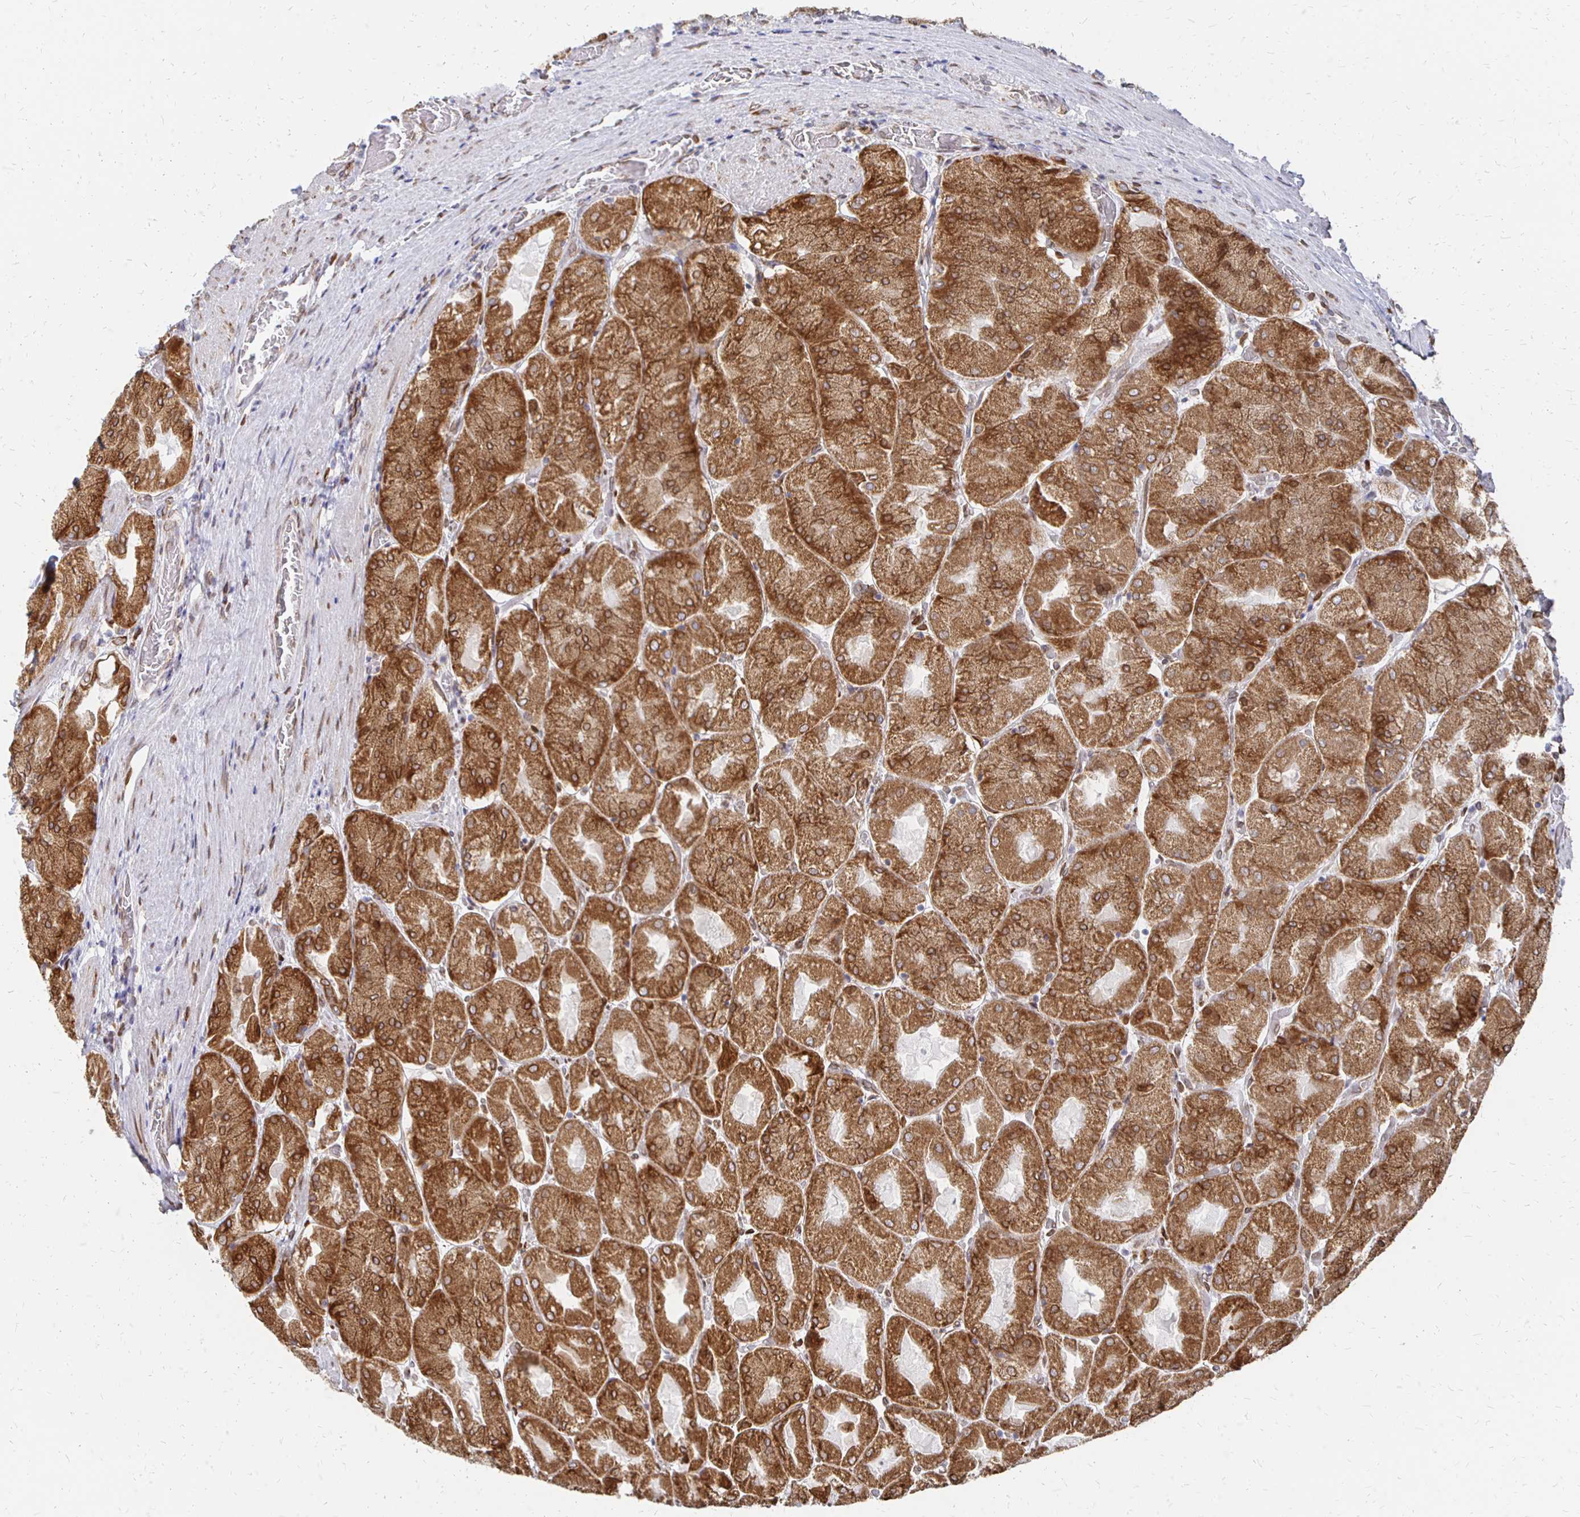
{"staining": {"intensity": "strong", "quantity": ">75%", "location": "cytoplasmic/membranous,nuclear"}, "tissue": "stomach", "cell_type": "Glandular cells", "image_type": "normal", "snomed": [{"axis": "morphology", "description": "Normal tissue, NOS"}, {"axis": "topography", "description": "Stomach"}], "caption": "Normal stomach displays strong cytoplasmic/membranous,nuclear staining in about >75% of glandular cells, visualized by immunohistochemistry.", "gene": "PELI3", "patient": {"sex": "female", "age": 61}}